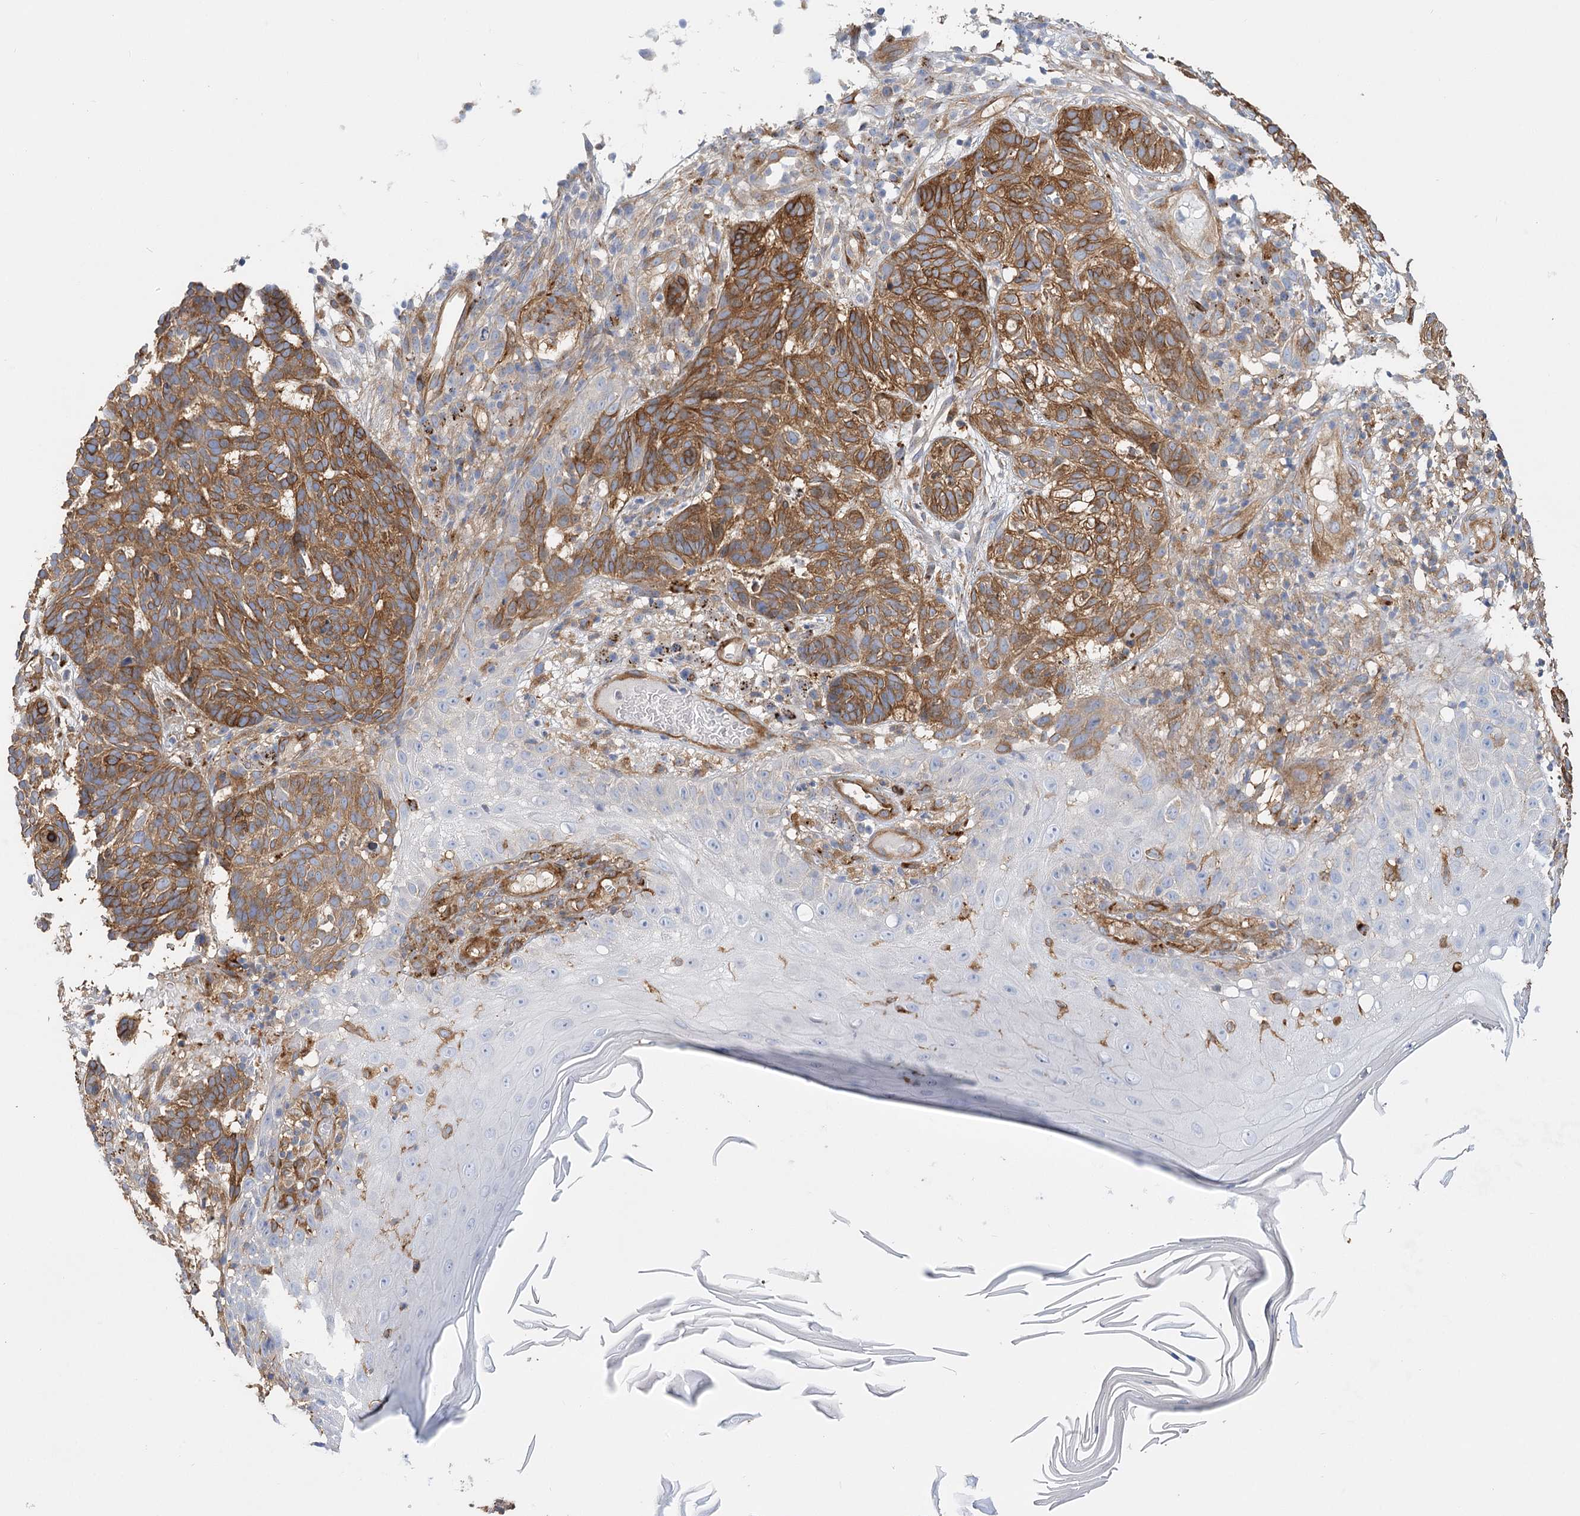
{"staining": {"intensity": "moderate", "quantity": ">75%", "location": "cytoplasmic/membranous"}, "tissue": "skin cancer", "cell_type": "Tumor cells", "image_type": "cancer", "snomed": [{"axis": "morphology", "description": "Basal cell carcinoma"}, {"axis": "topography", "description": "Skin"}], "caption": "Immunohistochemical staining of basal cell carcinoma (skin) reveals medium levels of moderate cytoplasmic/membranous protein positivity in approximately >75% of tumor cells. The protein is stained brown, and the nuclei are stained in blue (DAB IHC with brightfield microscopy, high magnification).", "gene": "GUSB", "patient": {"sex": "male", "age": 85}}